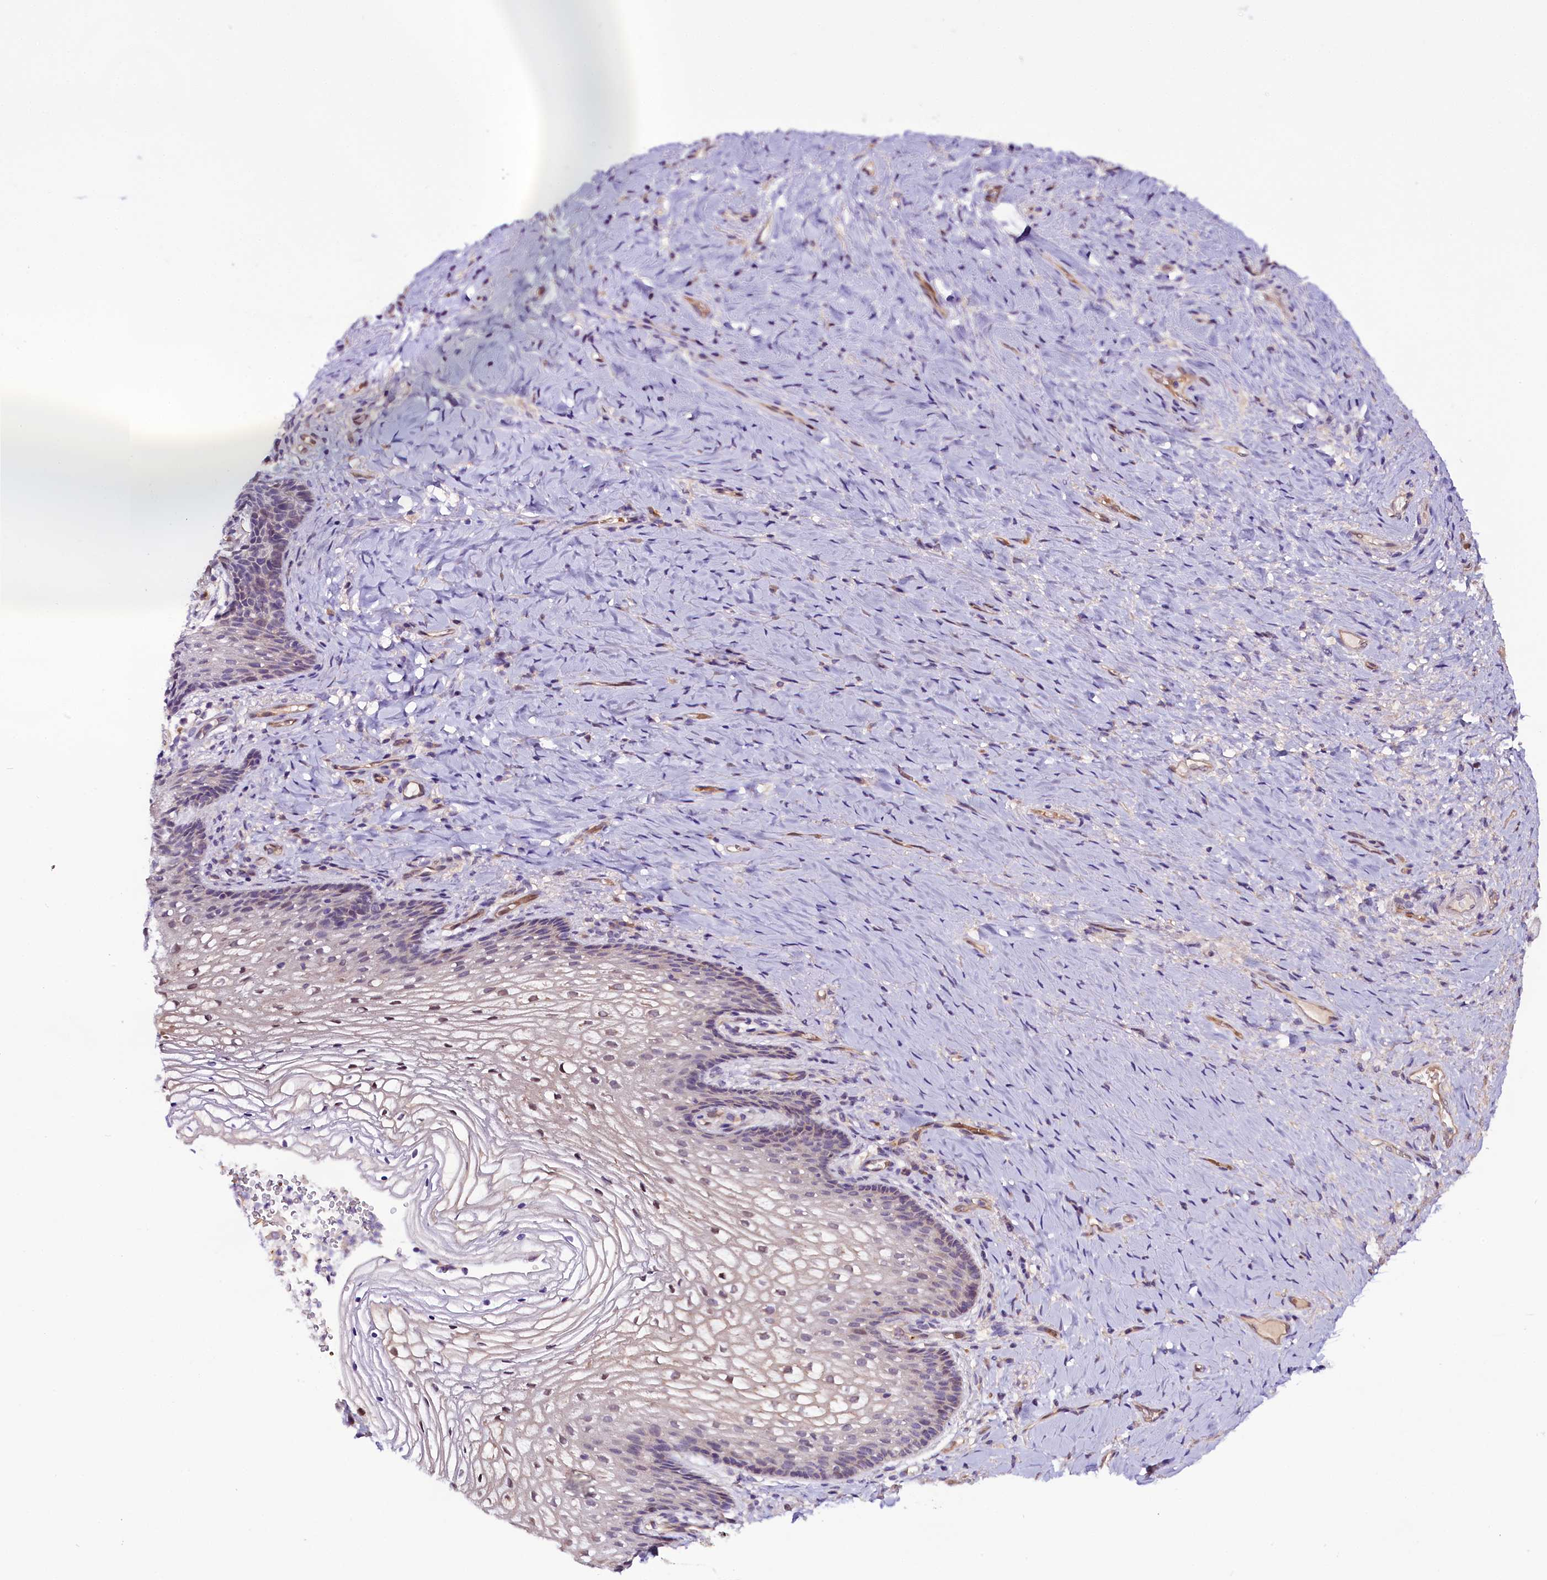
{"staining": {"intensity": "weak", "quantity": "<25%", "location": "cytoplasmic/membranous,nuclear"}, "tissue": "vagina", "cell_type": "Squamous epithelial cells", "image_type": "normal", "snomed": [{"axis": "morphology", "description": "Normal tissue, NOS"}, {"axis": "topography", "description": "Vagina"}], "caption": "This is a image of IHC staining of benign vagina, which shows no expression in squamous epithelial cells.", "gene": "C9orf40", "patient": {"sex": "female", "age": 60}}